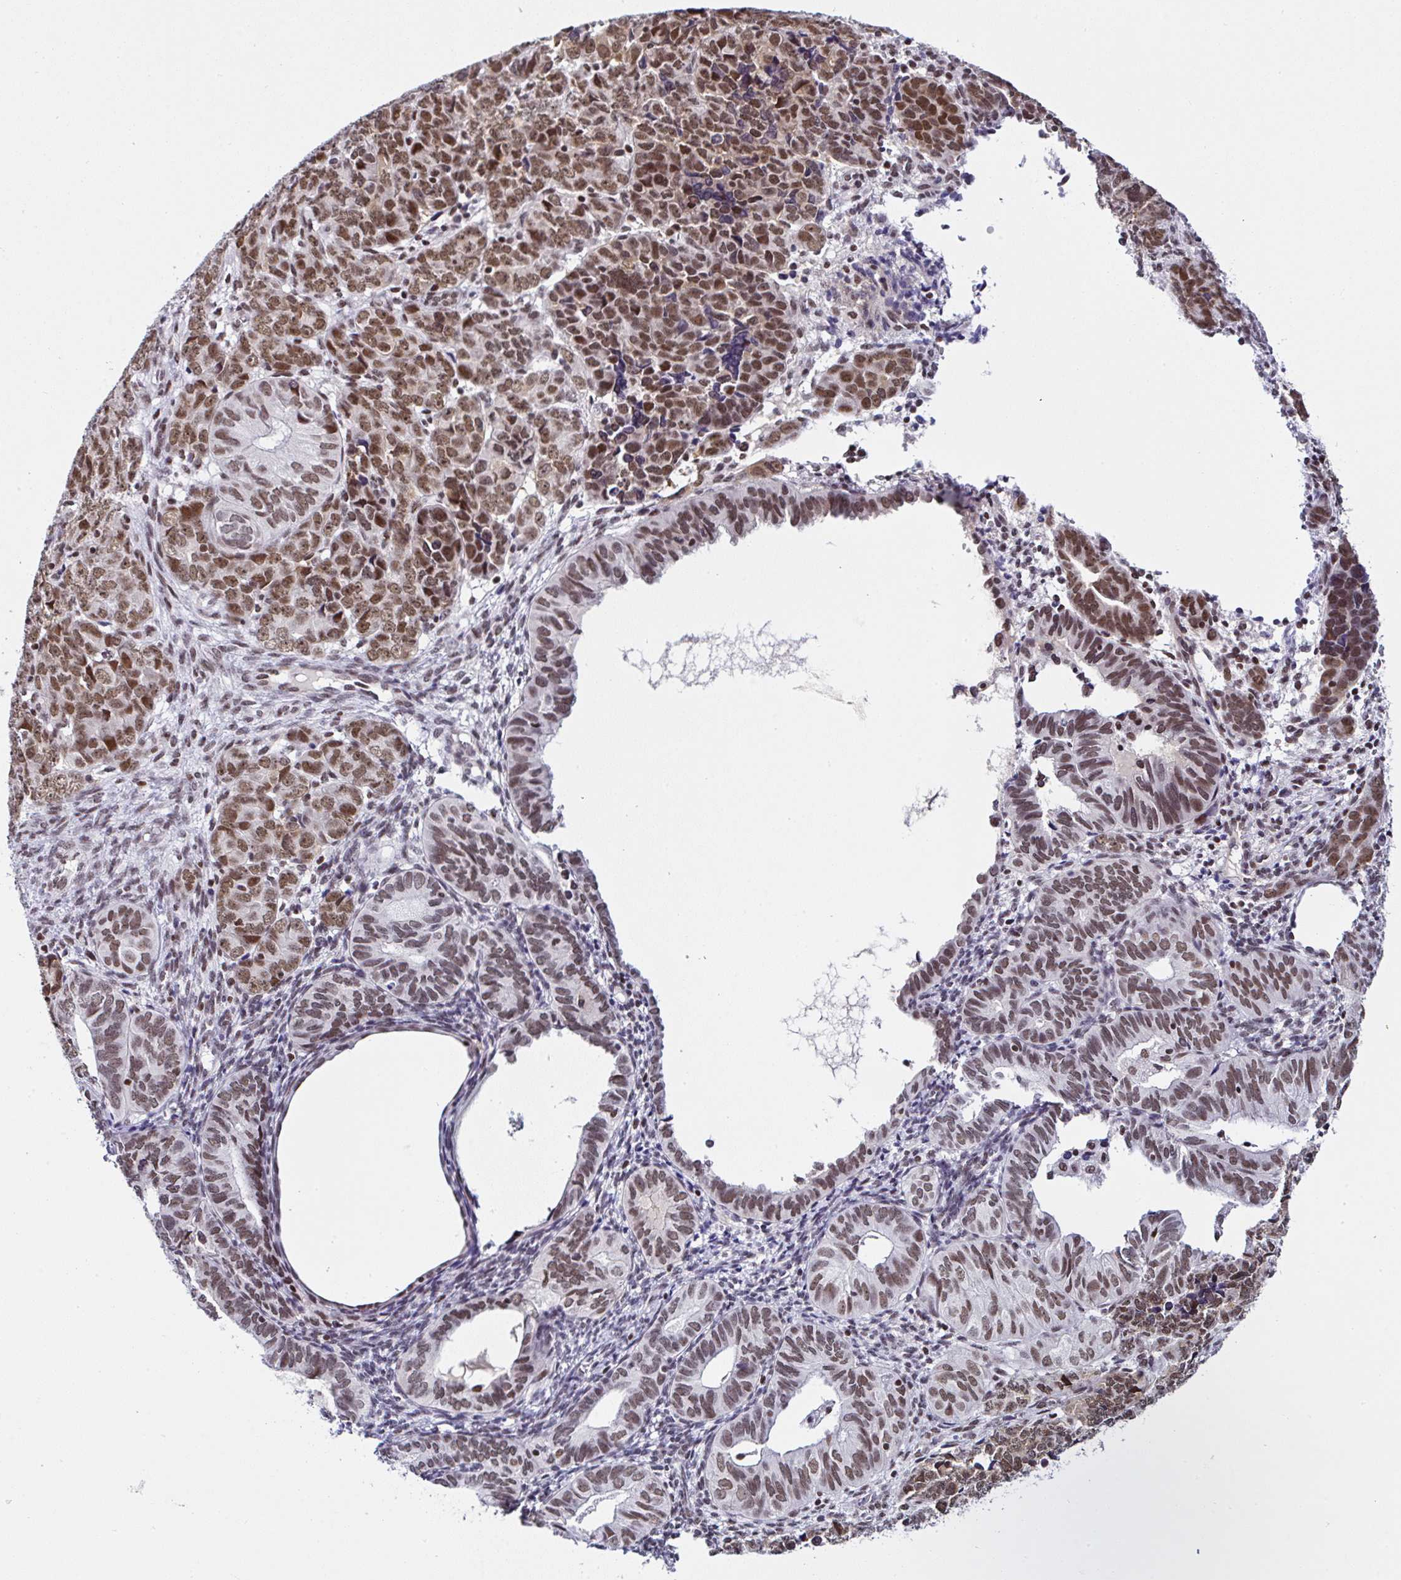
{"staining": {"intensity": "moderate", "quantity": ">75%", "location": "nuclear"}, "tissue": "endometrial cancer", "cell_type": "Tumor cells", "image_type": "cancer", "snomed": [{"axis": "morphology", "description": "Adenocarcinoma, NOS"}, {"axis": "topography", "description": "Endometrium"}], "caption": "The histopathology image exhibits staining of adenocarcinoma (endometrial), revealing moderate nuclear protein staining (brown color) within tumor cells.", "gene": "DR1", "patient": {"sex": "female", "age": 82}}